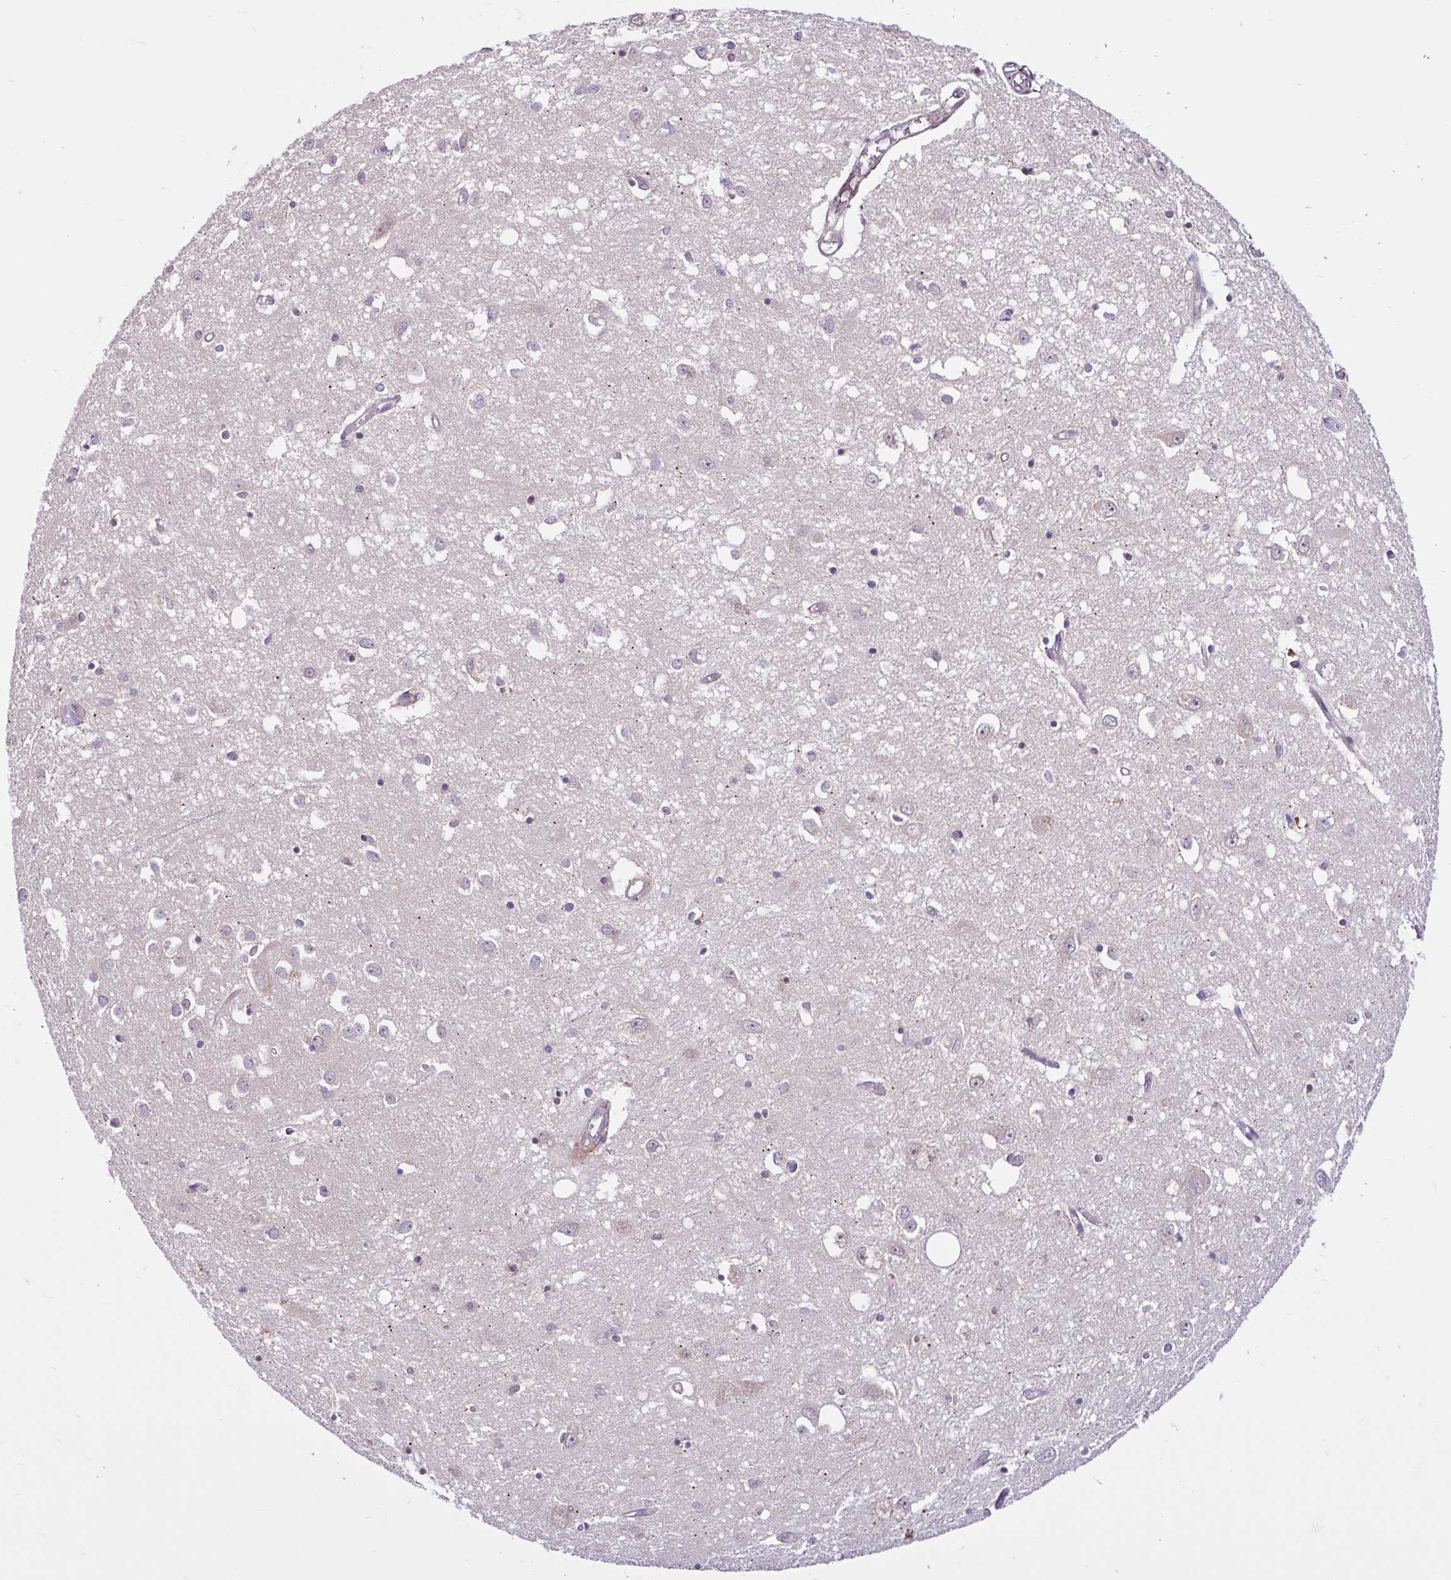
{"staining": {"intensity": "negative", "quantity": "none", "location": "none"}, "tissue": "caudate", "cell_type": "Glial cells", "image_type": "normal", "snomed": [{"axis": "morphology", "description": "Normal tissue, NOS"}, {"axis": "topography", "description": "Lateral ventricle wall"}], "caption": "IHC micrograph of benign caudate: caudate stained with DAB (3,3'-diaminobenzidine) demonstrates no significant protein expression in glial cells.", "gene": "NTPCR", "patient": {"sex": "male", "age": 70}}